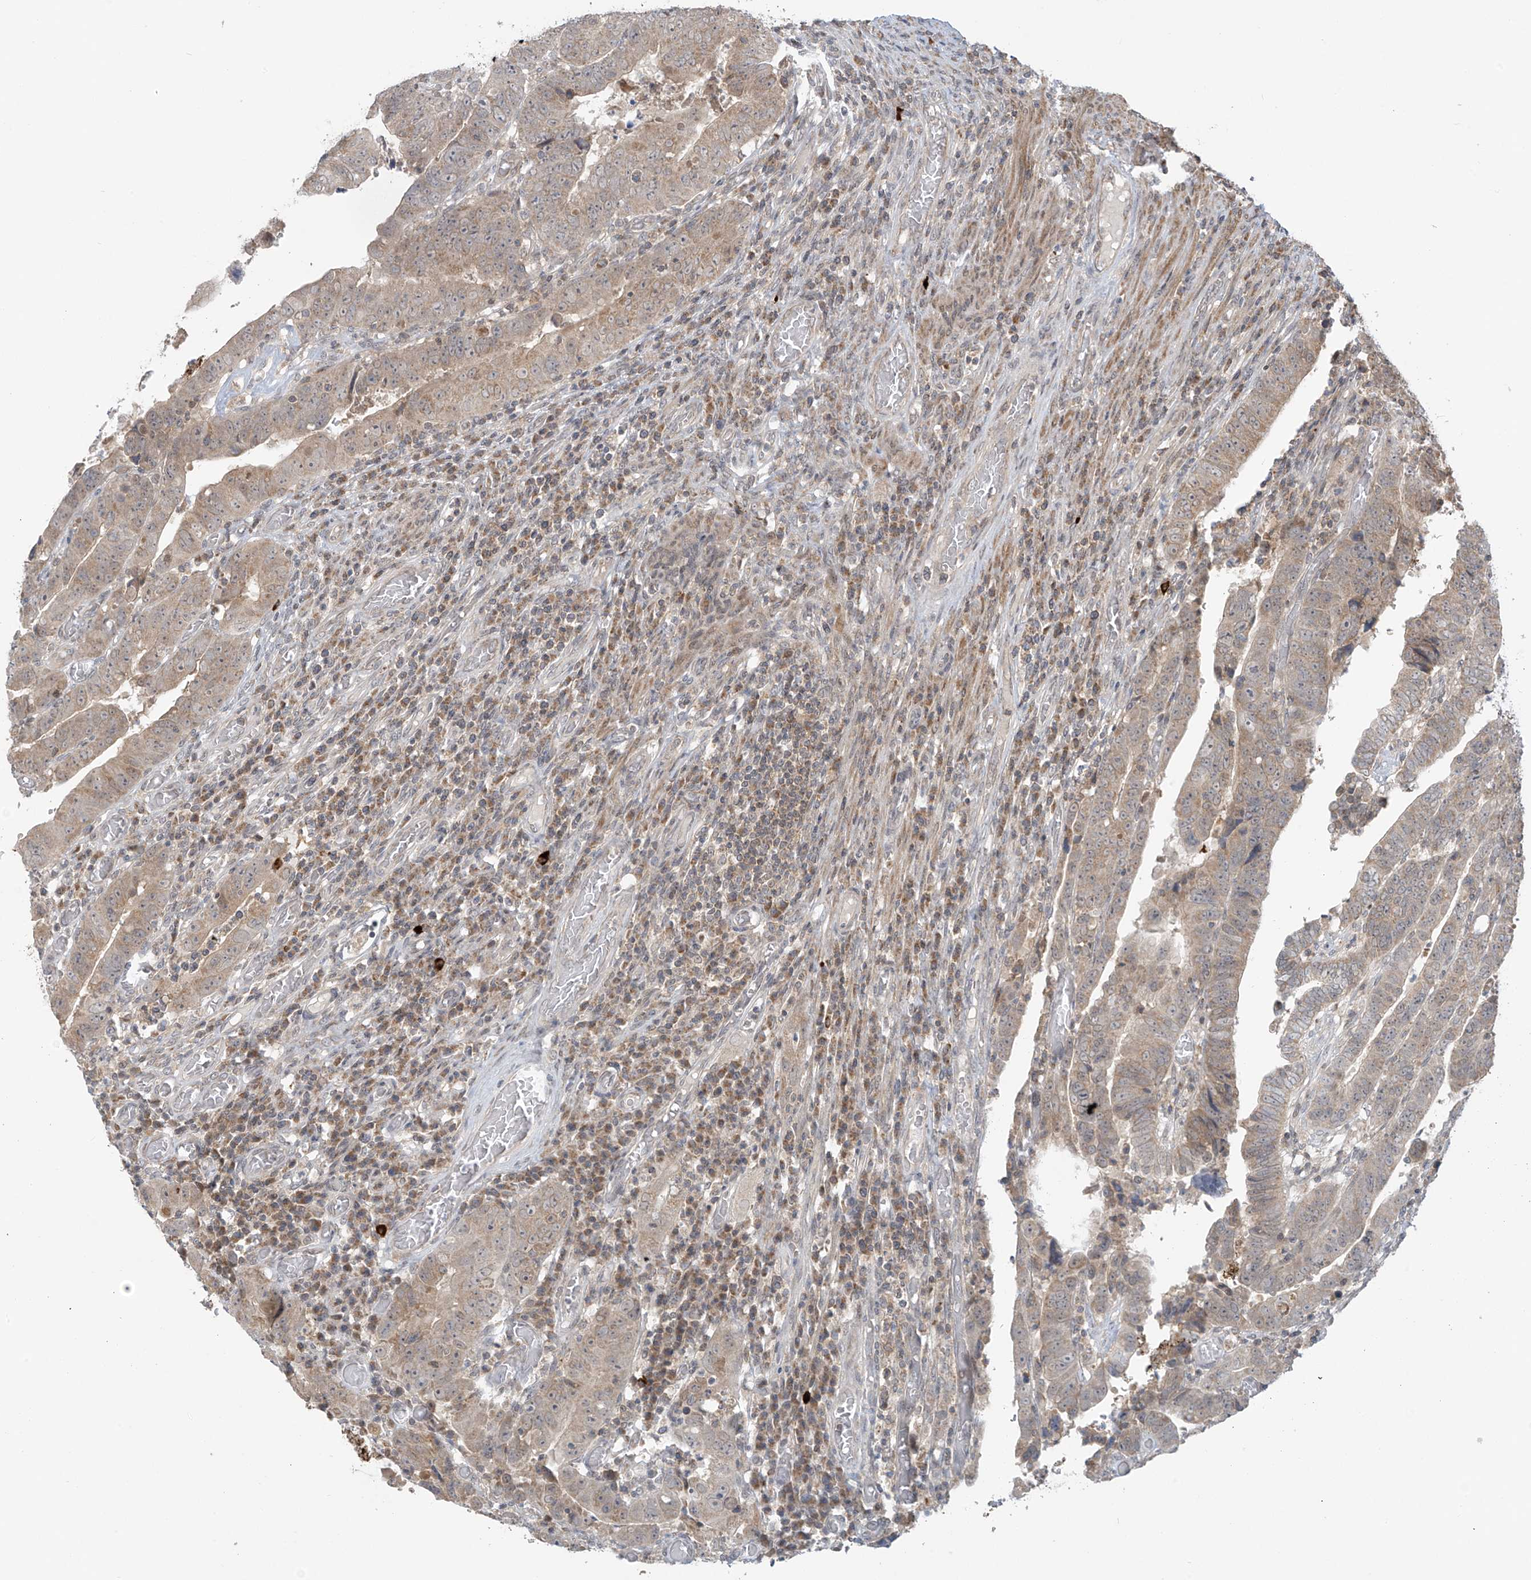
{"staining": {"intensity": "weak", "quantity": "25%-75%", "location": "cytoplasmic/membranous"}, "tissue": "colorectal cancer", "cell_type": "Tumor cells", "image_type": "cancer", "snomed": [{"axis": "morphology", "description": "Normal tissue, NOS"}, {"axis": "morphology", "description": "Adenocarcinoma, NOS"}, {"axis": "topography", "description": "Rectum"}], "caption": "Immunohistochemistry of human adenocarcinoma (colorectal) demonstrates low levels of weak cytoplasmic/membranous positivity in about 25%-75% of tumor cells.", "gene": "HDDC2", "patient": {"sex": "female", "age": 65}}